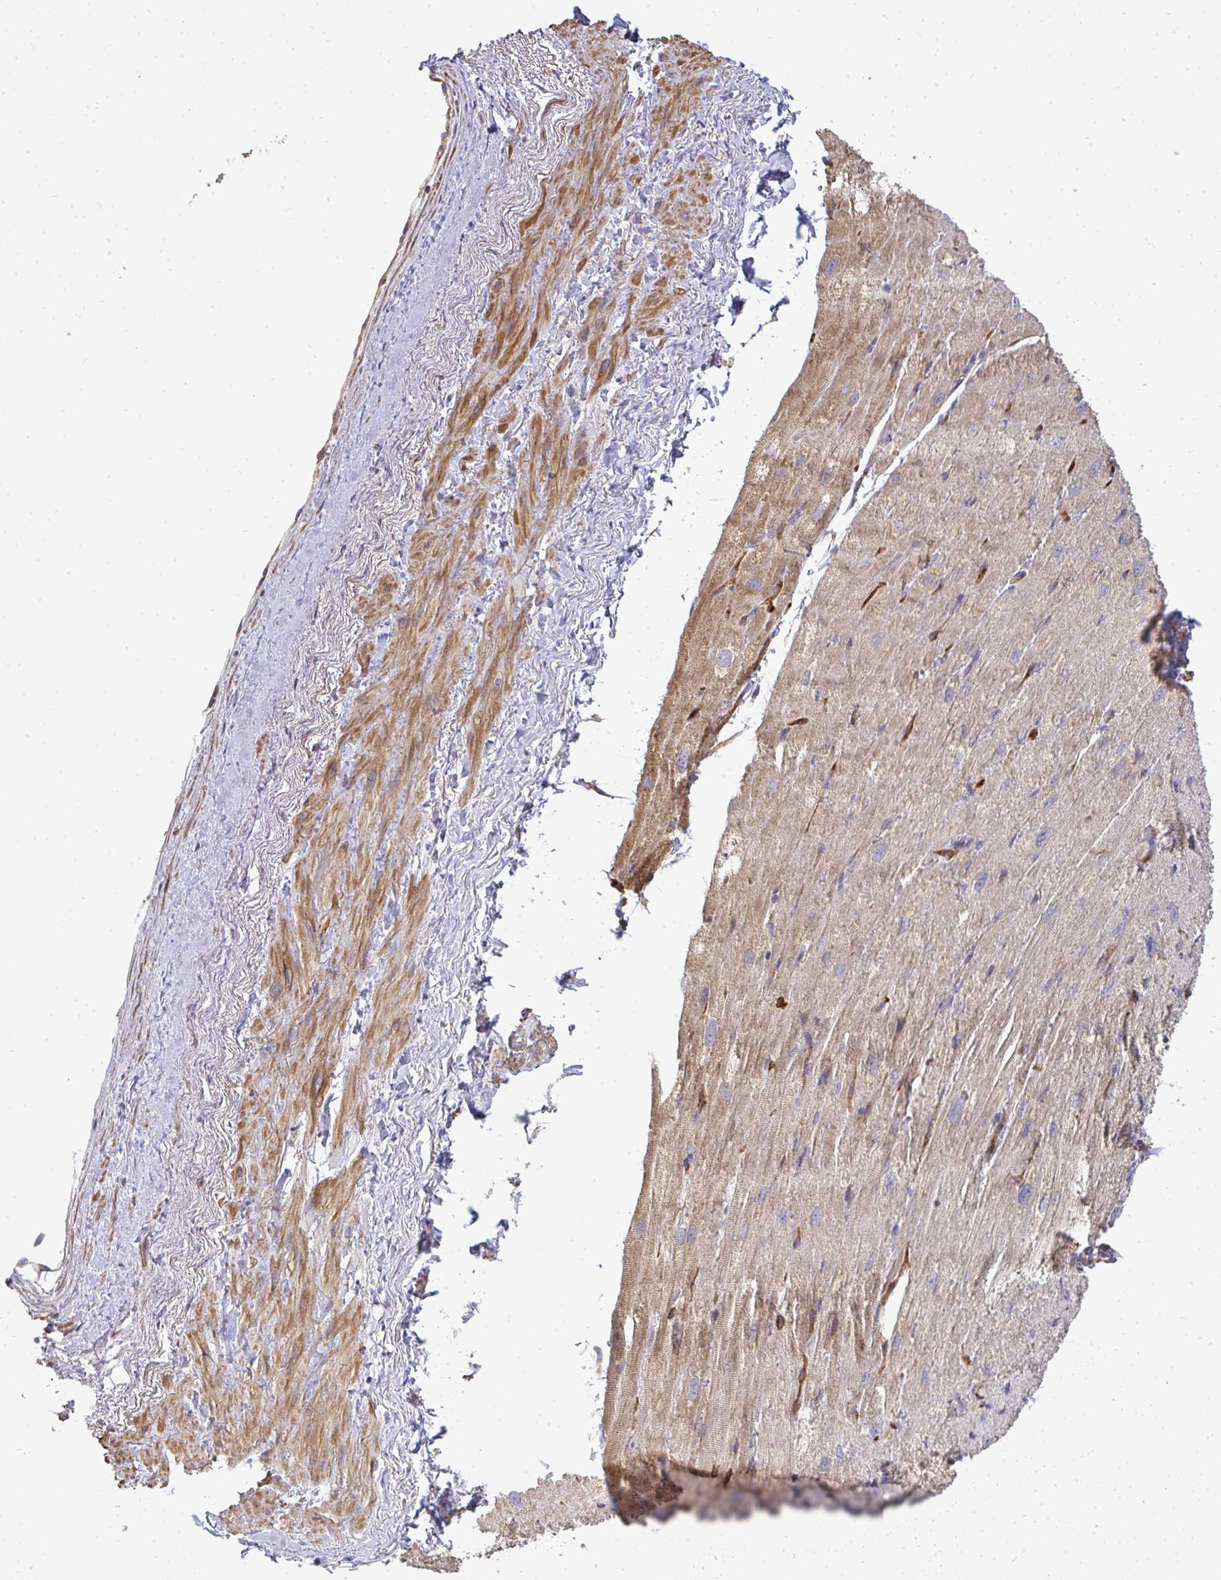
{"staining": {"intensity": "moderate", "quantity": ">75%", "location": "cytoplasmic/membranous"}, "tissue": "heart muscle", "cell_type": "Cardiomyocytes", "image_type": "normal", "snomed": [{"axis": "morphology", "description": "Normal tissue, NOS"}, {"axis": "topography", "description": "Heart"}], "caption": "Protein expression analysis of benign human heart muscle reveals moderate cytoplasmic/membranous positivity in about >75% of cardiomyocytes. Nuclei are stained in blue.", "gene": "B4GALT6", "patient": {"sex": "male", "age": 62}}